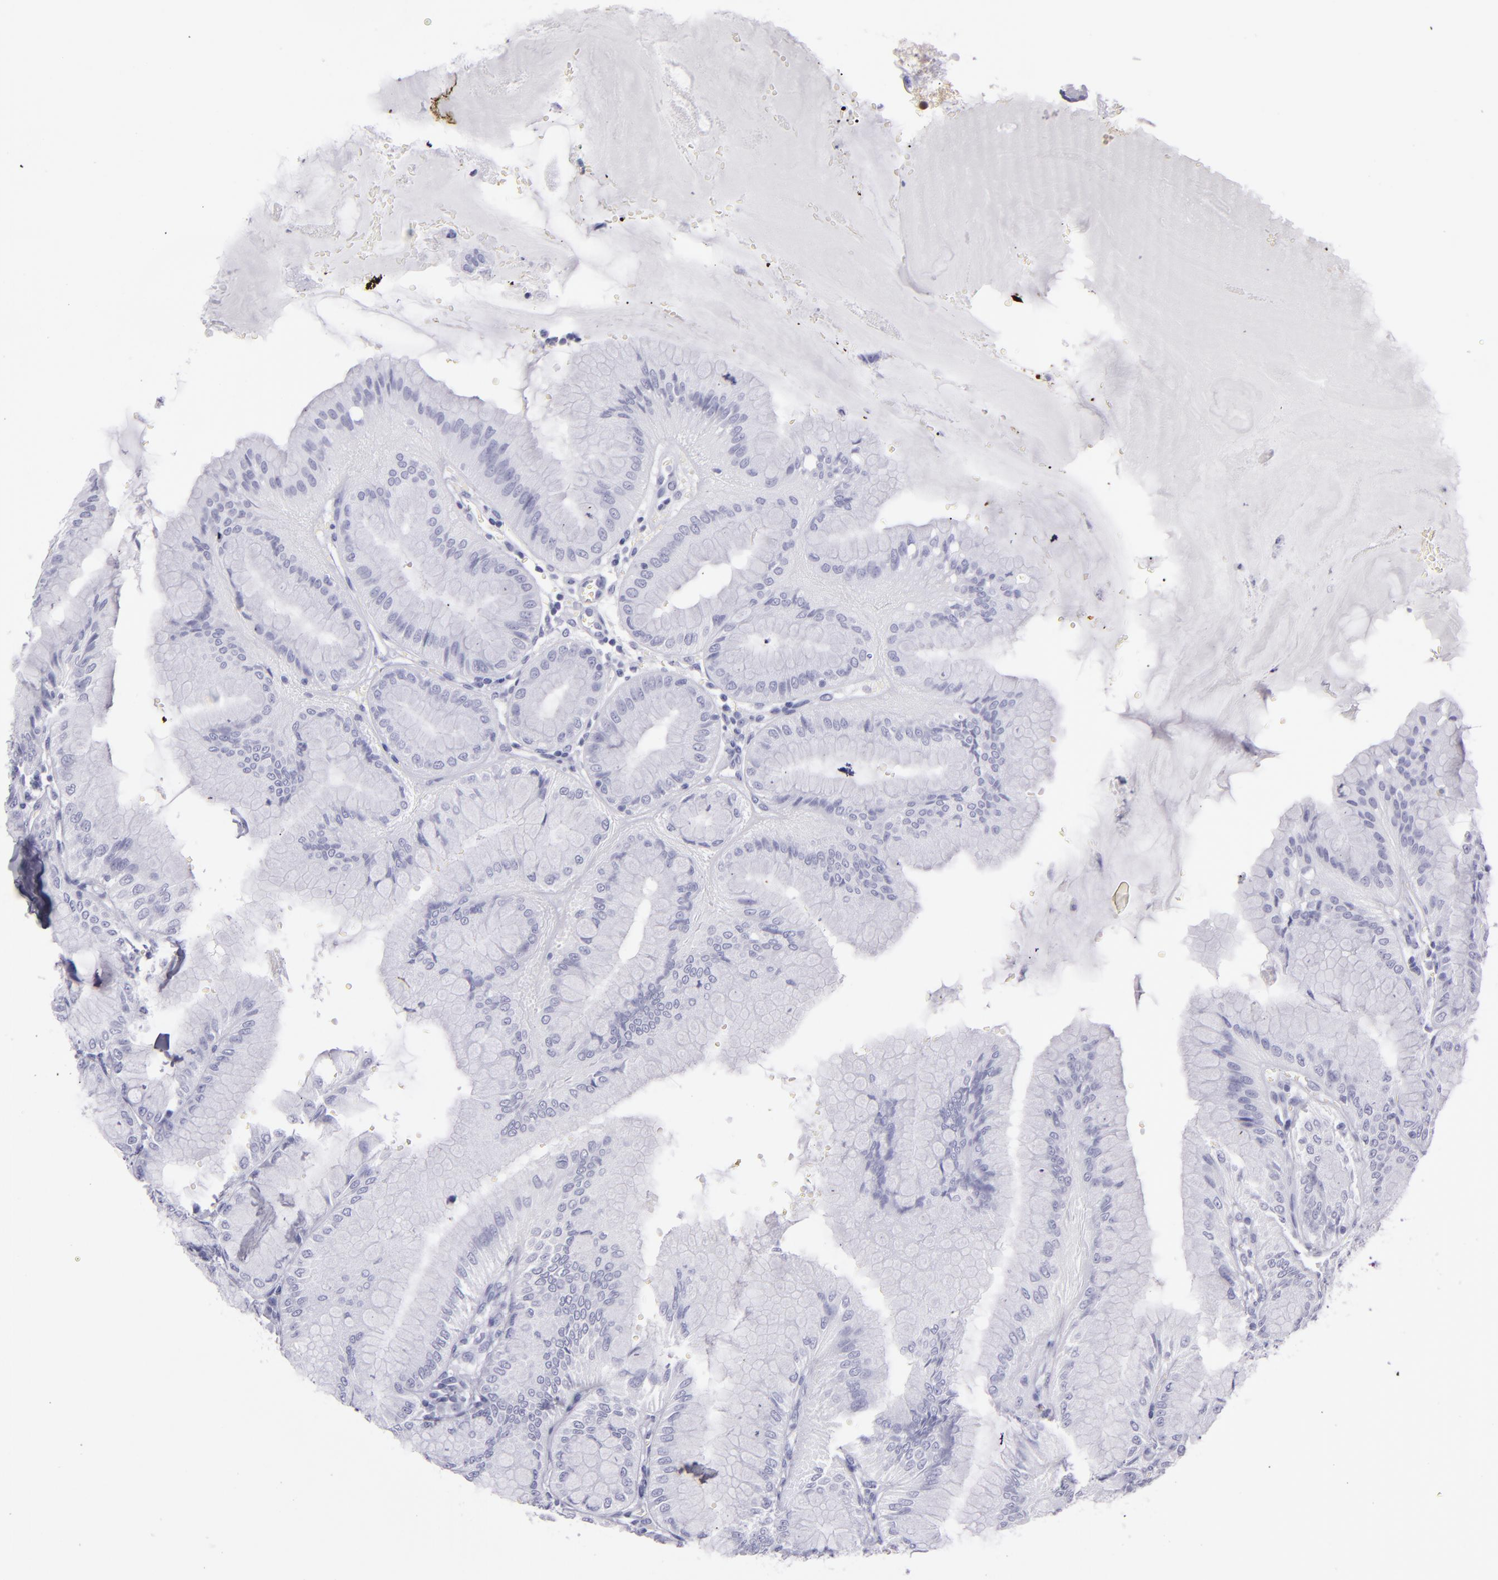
{"staining": {"intensity": "negative", "quantity": "none", "location": "none"}, "tissue": "stomach", "cell_type": "Glandular cells", "image_type": "normal", "snomed": [{"axis": "morphology", "description": "Normal tissue, NOS"}, {"axis": "topography", "description": "Stomach, lower"}], "caption": "Image shows no protein staining in glandular cells of benign stomach. (Stains: DAB IHC with hematoxylin counter stain, Microscopy: brightfield microscopy at high magnification).", "gene": "CR2", "patient": {"sex": "male", "age": 71}}